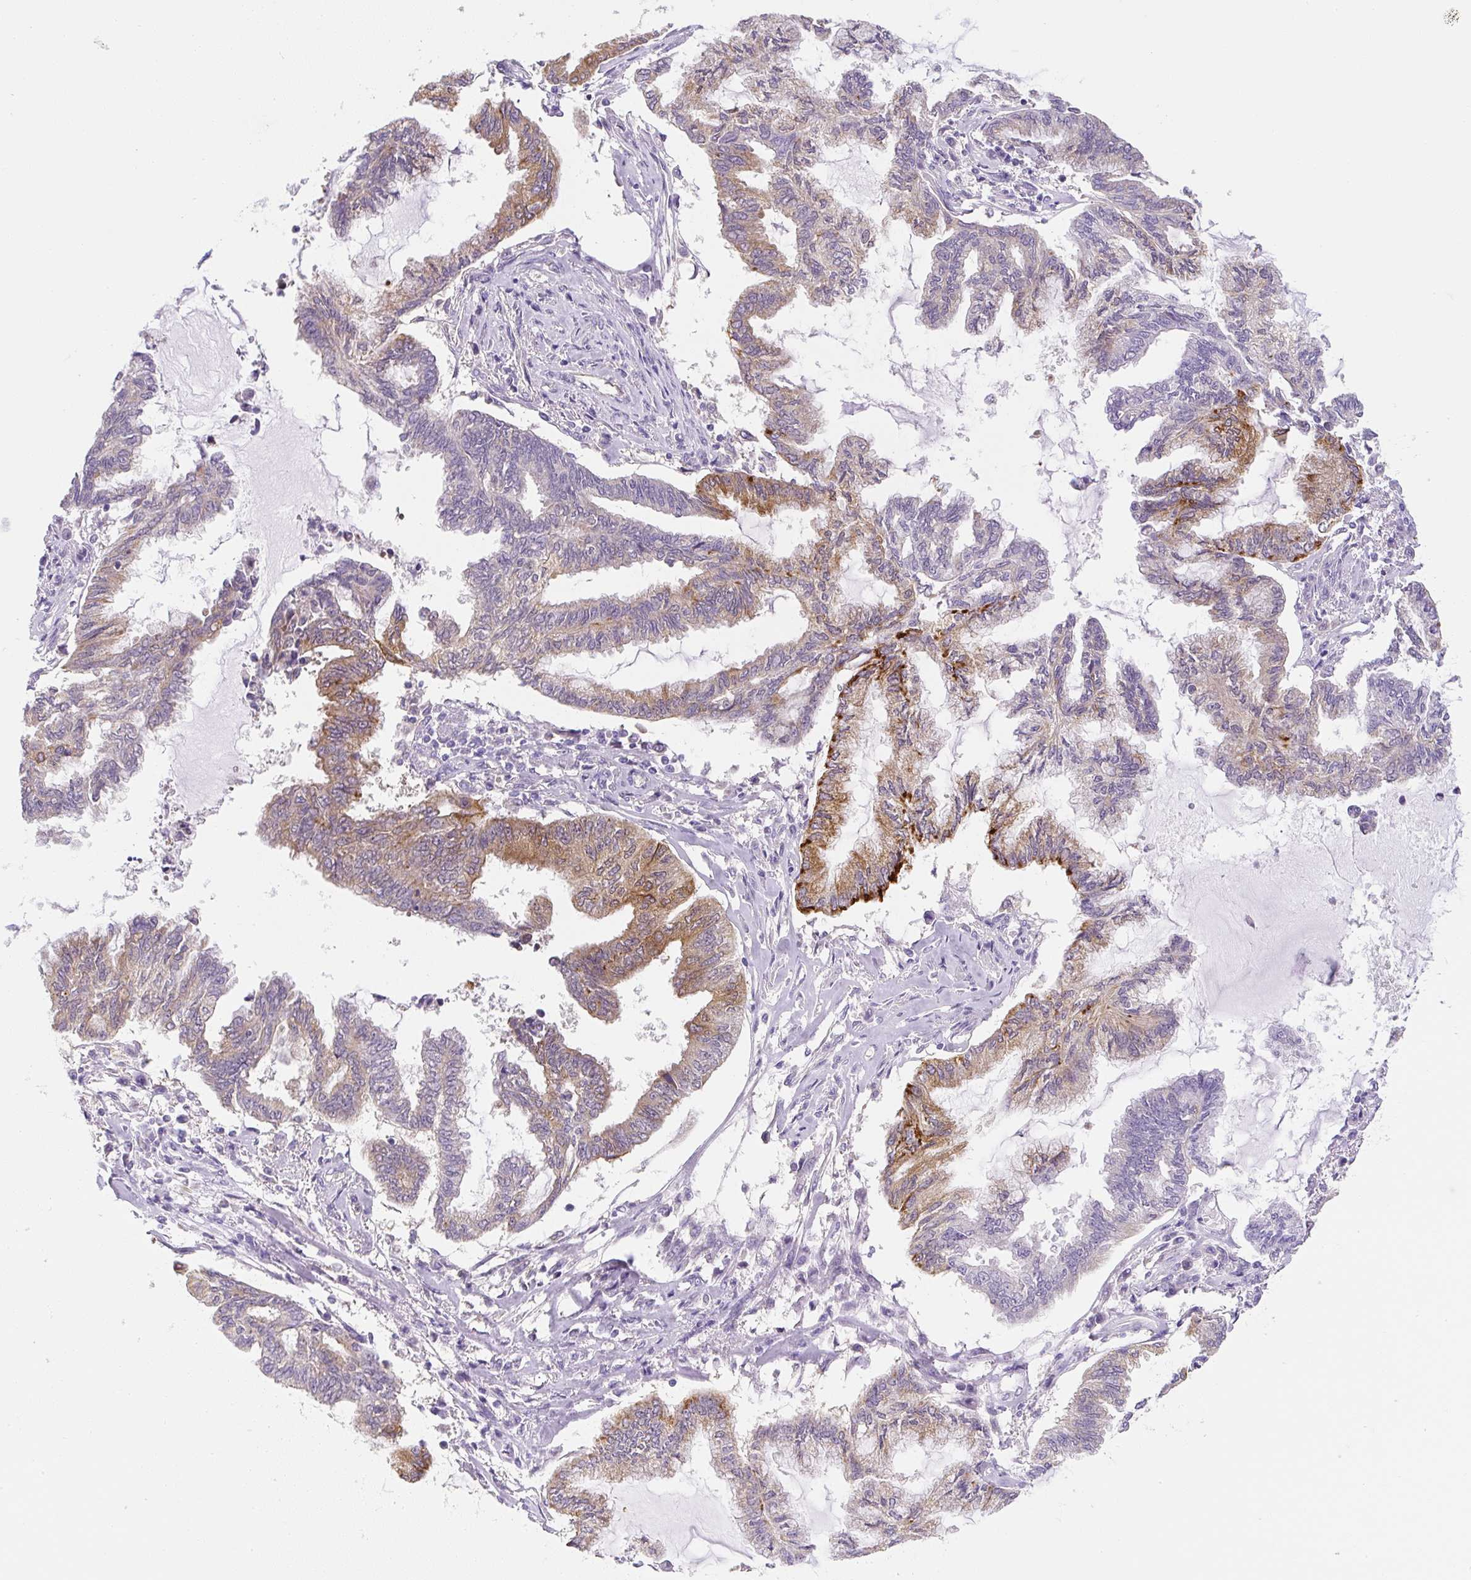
{"staining": {"intensity": "moderate", "quantity": "25%-75%", "location": "cytoplasmic/membranous"}, "tissue": "endometrial cancer", "cell_type": "Tumor cells", "image_type": "cancer", "snomed": [{"axis": "morphology", "description": "Adenocarcinoma, NOS"}, {"axis": "topography", "description": "Endometrium"}], "caption": "Adenocarcinoma (endometrial) stained for a protein (brown) shows moderate cytoplasmic/membranous positive expression in approximately 25%-75% of tumor cells.", "gene": "PLA2G4A", "patient": {"sex": "female", "age": 86}}